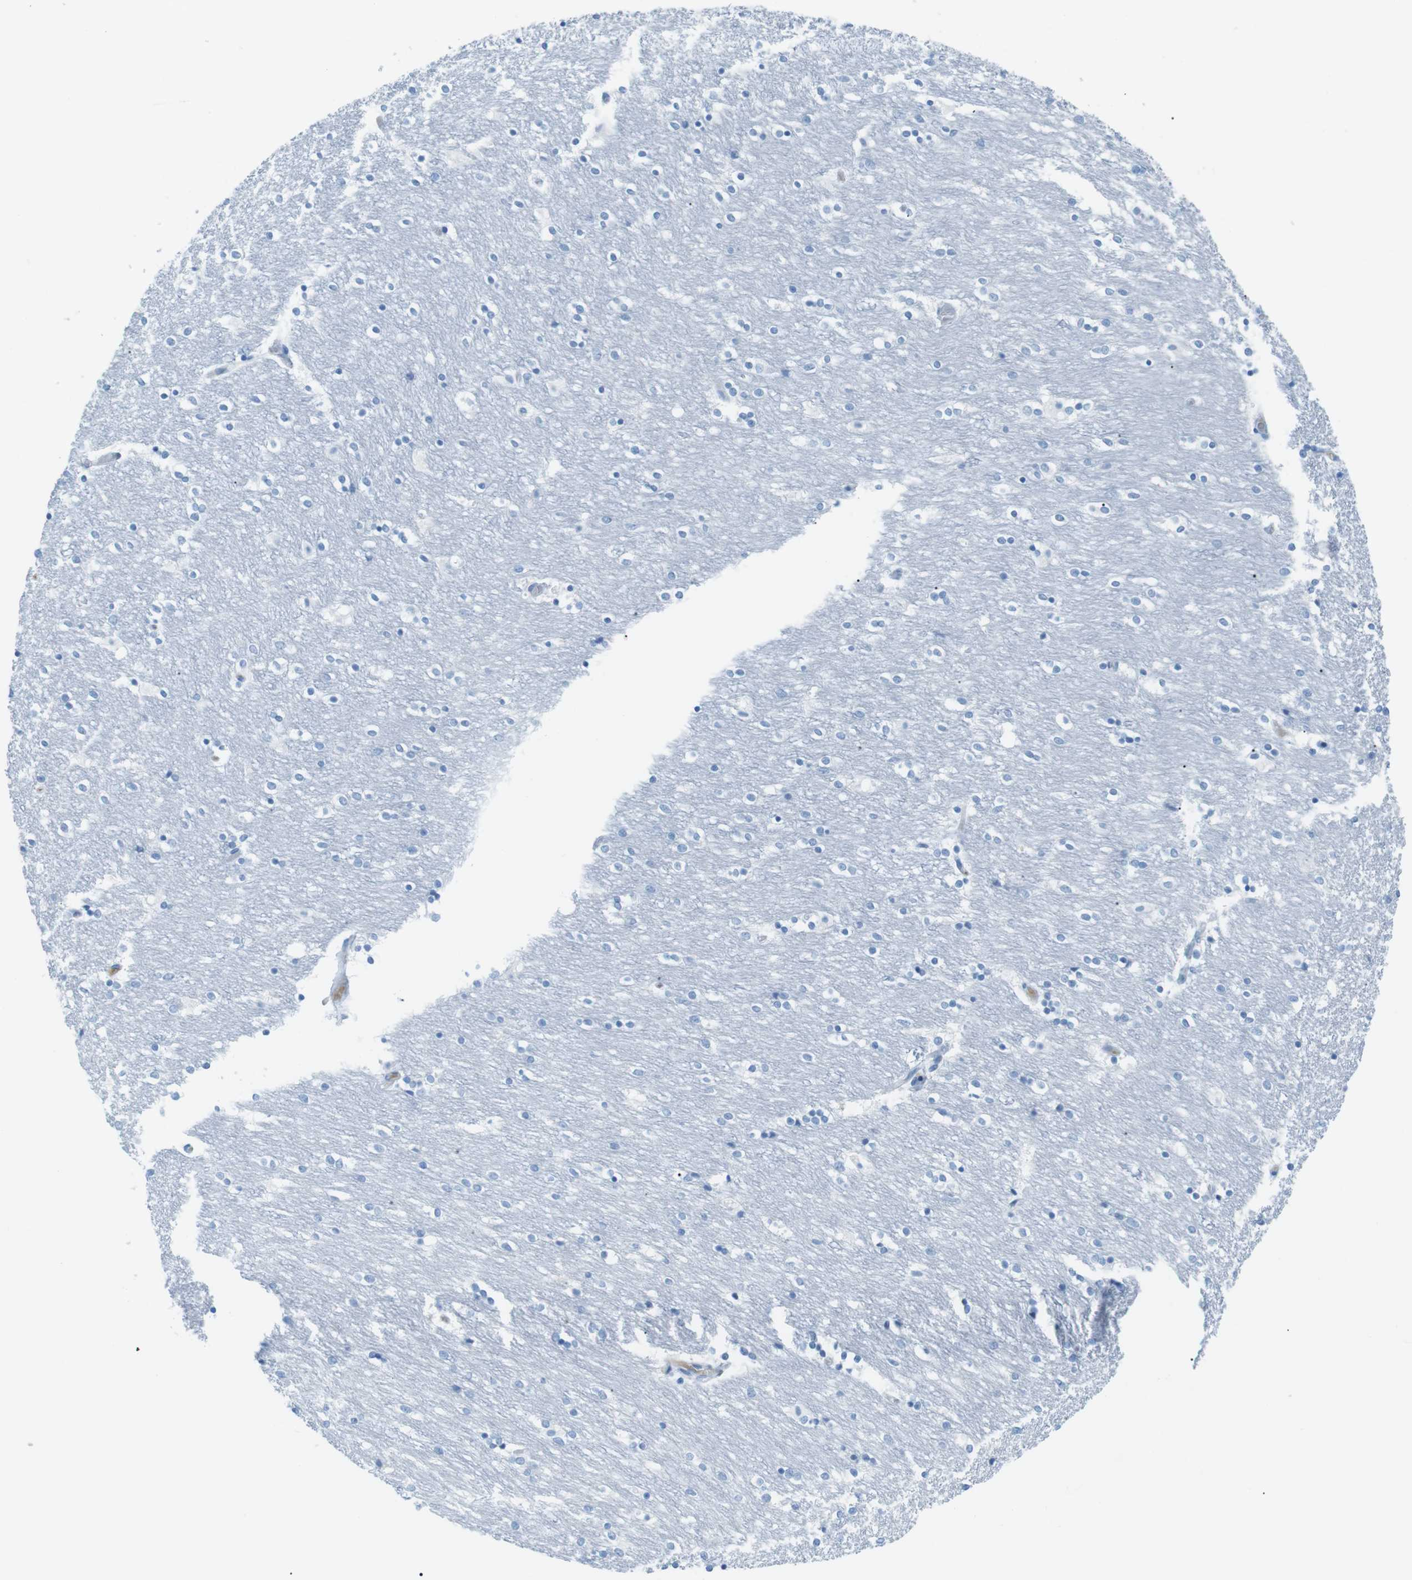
{"staining": {"intensity": "negative", "quantity": "none", "location": "none"}, "tissue": "caudate", "cell_type": "Glial cells", "image_type": "normal", "snomed": [{"axis": "morphology", "description": "Normal tissue, NOS"}, {"axis": "topography", "description": "Lateral ventricle wall"}], "caption": "An image of caudate stained for a protein shows no brown staining in glial cells. Brightfield microscopy of immunohistochemistry (IHC) stained with DAB (brown) and hematoxylin (blue), captured at high magnification.", "gene": "AZGP1", "patient": {"sex": "female", "age": 54}}